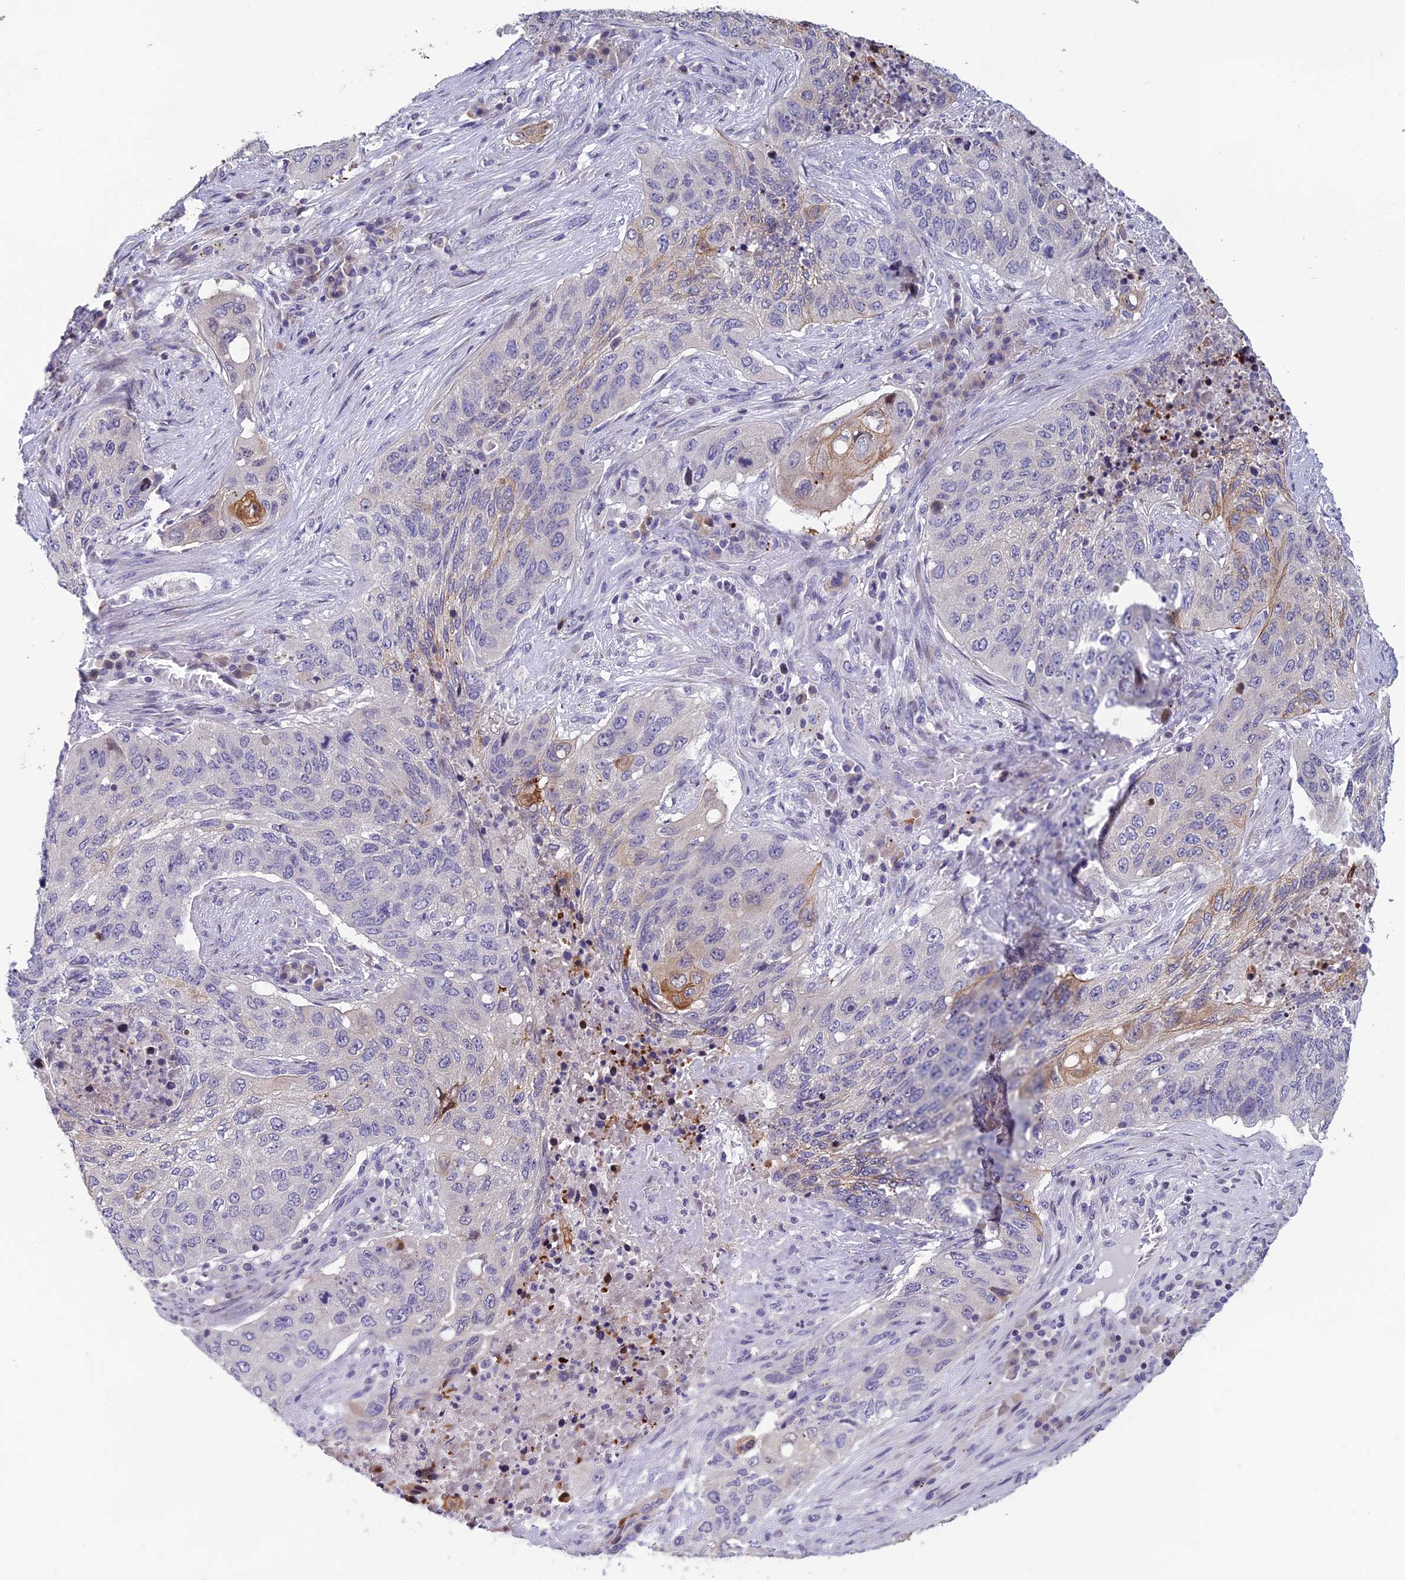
{"staining": {"intensity": "moderate", "quantity": "<25%", "location": "cytoplasmic/membranous"}, "tissue": "lung cancer", "cell_type": "Tumor cells", "image_type": "cancer", "snomed": [{"axis": "morphology", "description": "Squamous cell carcinoma, NOS"}, {"axis": "topography", "description": "Lung"}], "caption": "Lung squamous cell carcinoma stained with DAB immunohistochemistry (IHC) reveals low levels of moderate cytoplasmic/membranous expression in about <25% of tumor cells. The staining was performed using DAB (3,3'-diaminobenzidine), with brown indicating positive protein expression. Nuclei are stained blue with hematoxylin.", "gene": "TMEM134", "patient": {"sex": "female", "age": 63}}